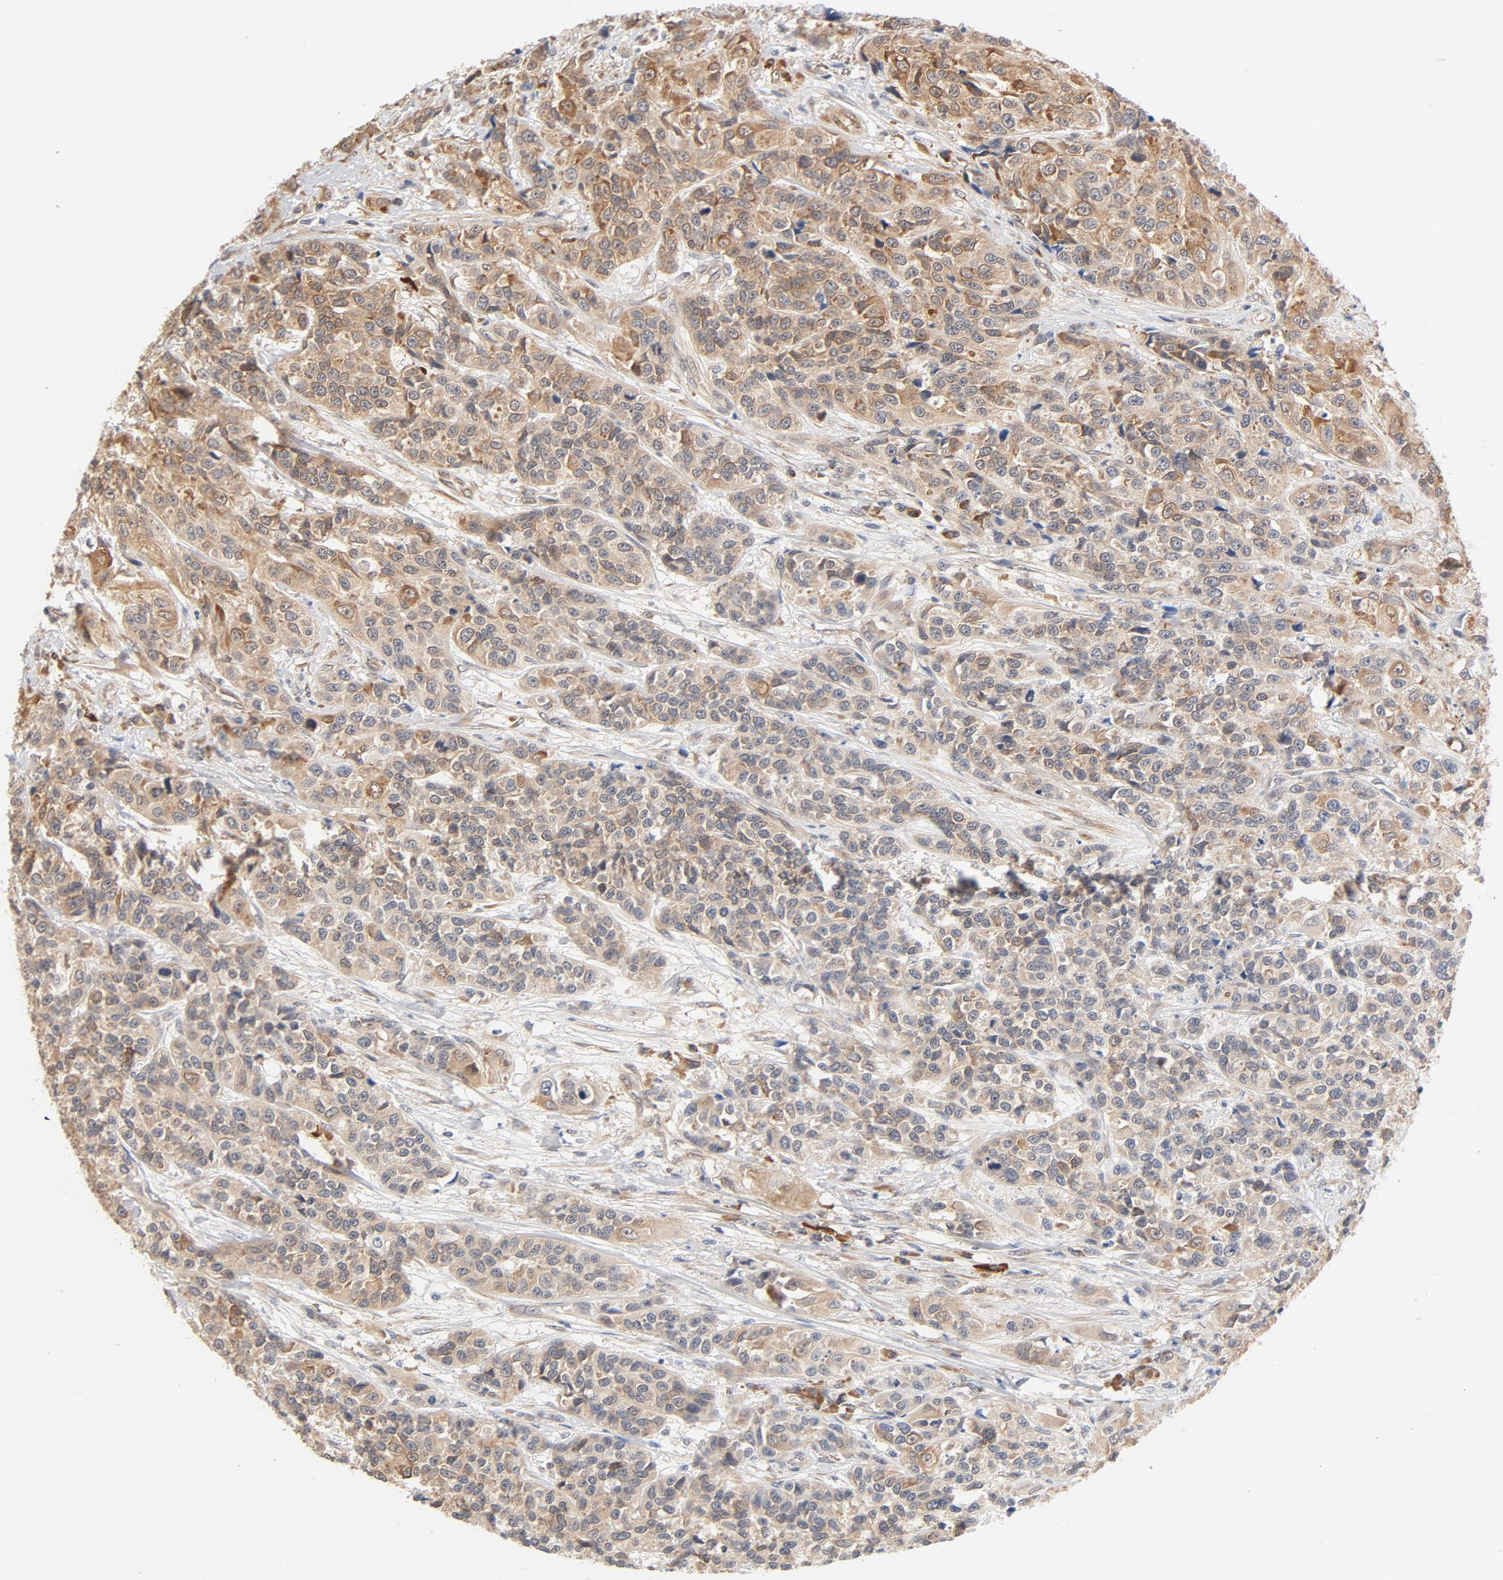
{"staining": {"intensity": "moderate", "quantity": ">75%", "location": "cytoplasmic/membranous"}, "tissue": "urothelial cancer", "cell_type": "Tumor cells", "image_type": "cancer", "snomed": [{"axis": "morphology", "description": "Urothelial carcinoma, High grade"}, {"axis": "topography", "description": "Urinary bladder"}], "caption": "Human urothelial cancer stained for a protein (brown) reveals moderate cytoplasmic/membranous positive positivity in about >75% of tumor cells.", "gene": "EIF4E", "patient": {"sex": "female", "age": 81}}